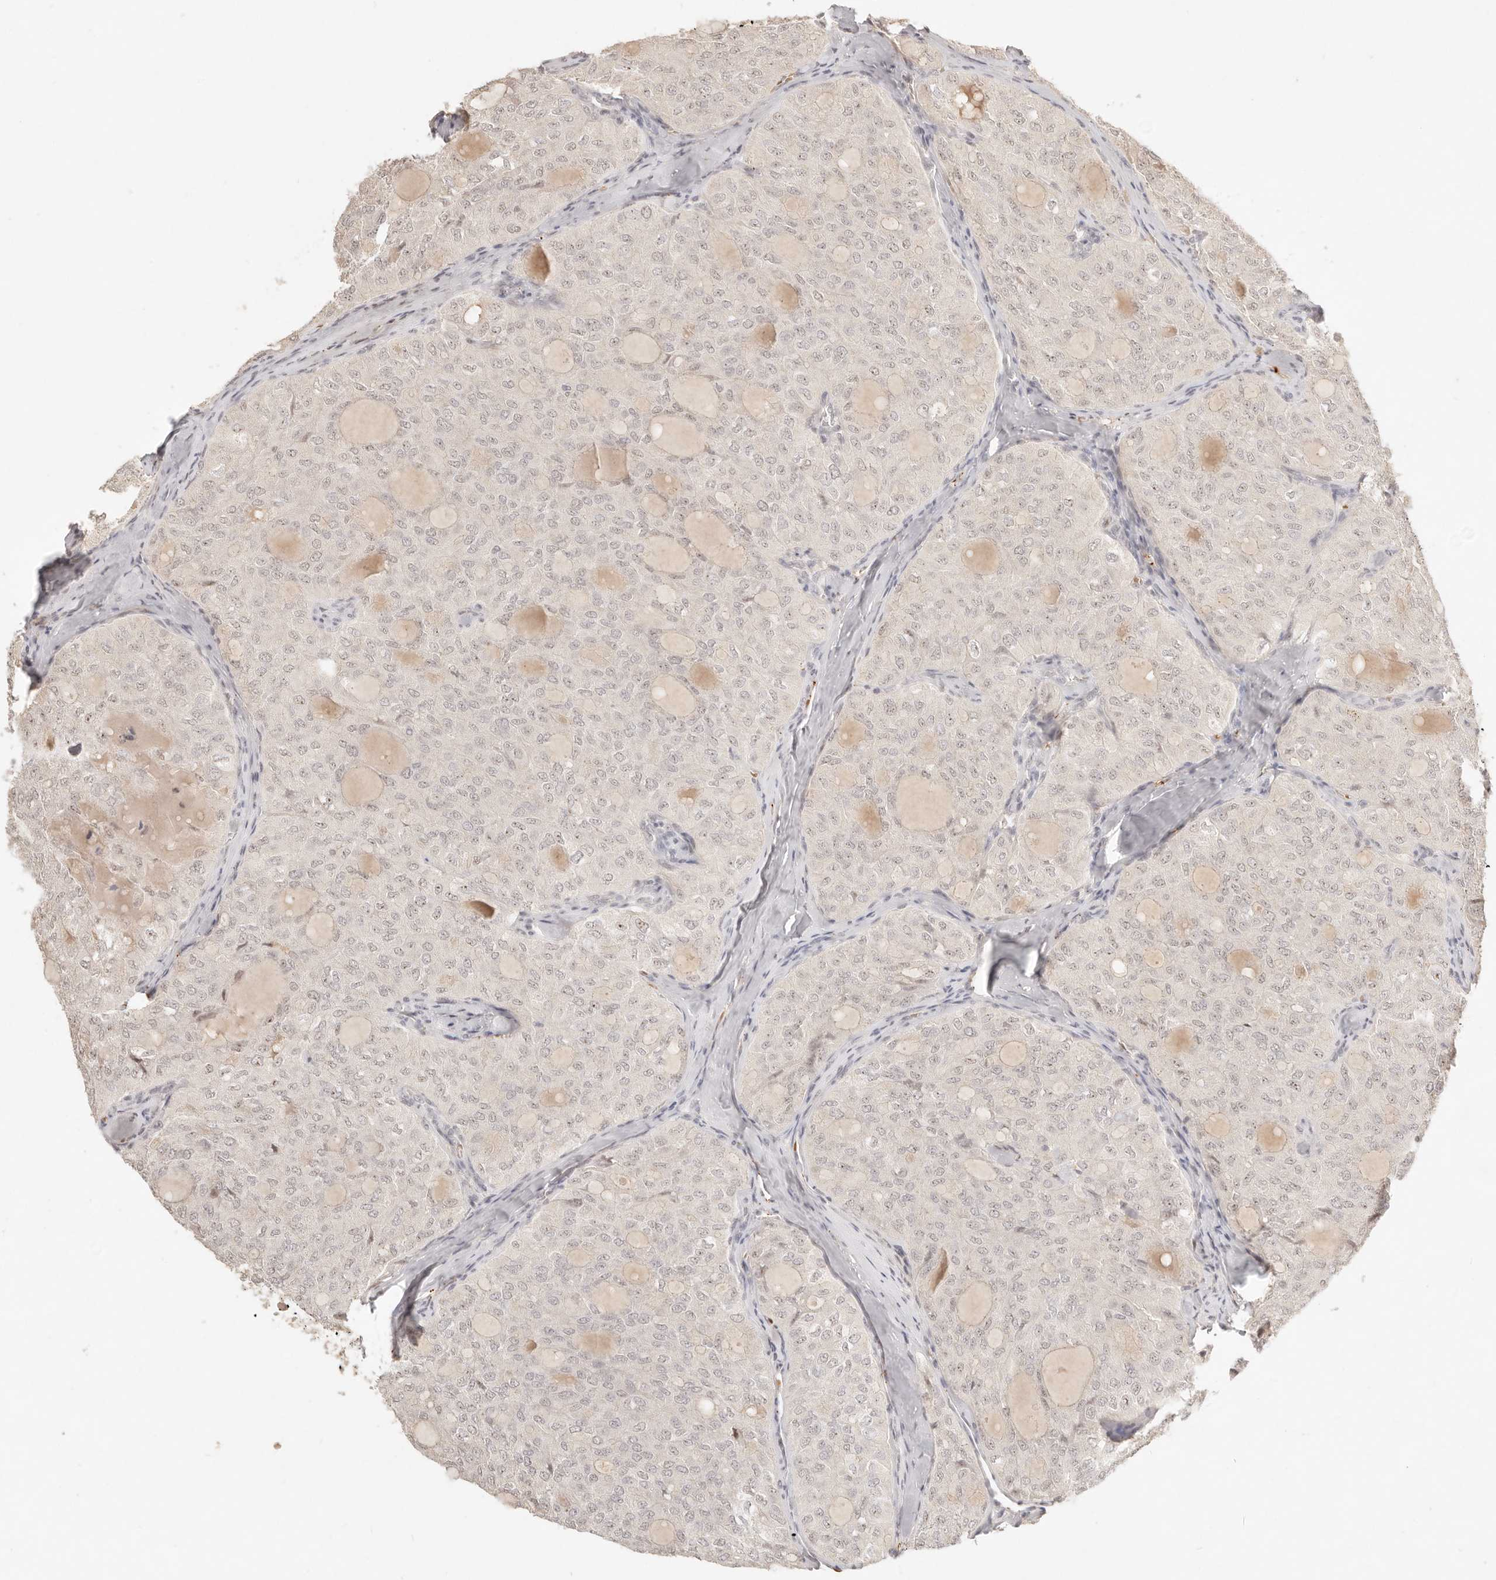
{"staining": {"intensity": "weak", "quantity": ">75%", "location": "nuclear"}, "tissue": "thyroid cancer", "cell_type": "Tumor cells", "image_type": "cancer", "snomed": [{"axis": "morphology", "description": "Follicular adenoma carcinoma, NOS"}, {"axis": "topography", "description": "Thyroid gland"}], "caption": "Tumor cells display low levels of weak nuclear positivity in about >75% of cells in thyroid follicular adenoma carcinoma. Ihc stains the protein in brown and the nuclei are stained blue.", "gene": "MEP1A", "patient": {"sex": "male", "age": 75}}